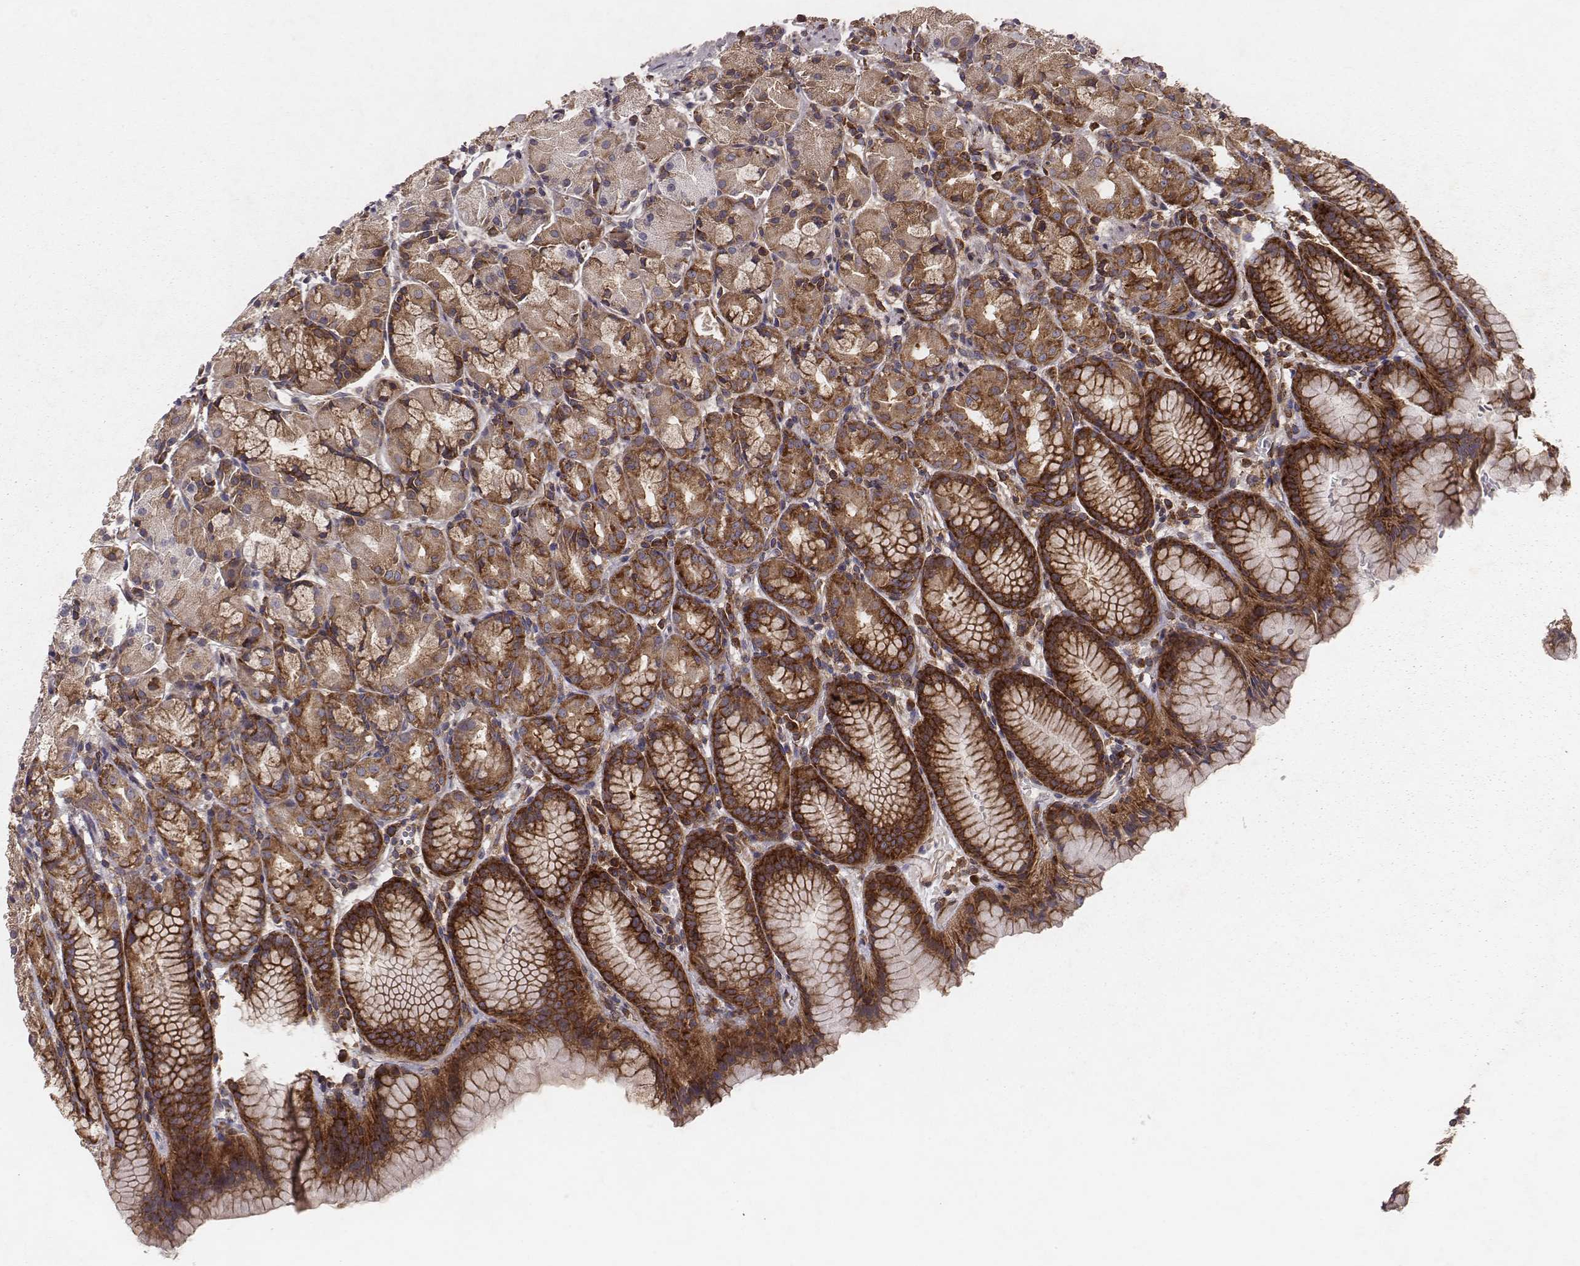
{"staining": {"intensity": "strong", "quantity": ">75%", "location": "cytoplasmic/membranous"}, "tissue": "stomach", "cell_type": "Glandular cells", "image_type": "normal", "snomed": [{"axis": "morphology", "description": "Normal tissue, NOS"}, {"axis": "topography", "description": "Stomach, upper"}], "caption": "Brown immunohistochemical staining in normal human stomach shows strong cytoplasmic/membranous expression in about >75% of glandular cells.", "gene": "TXLNA", "patient": {"sex": "male", "age": 47}}